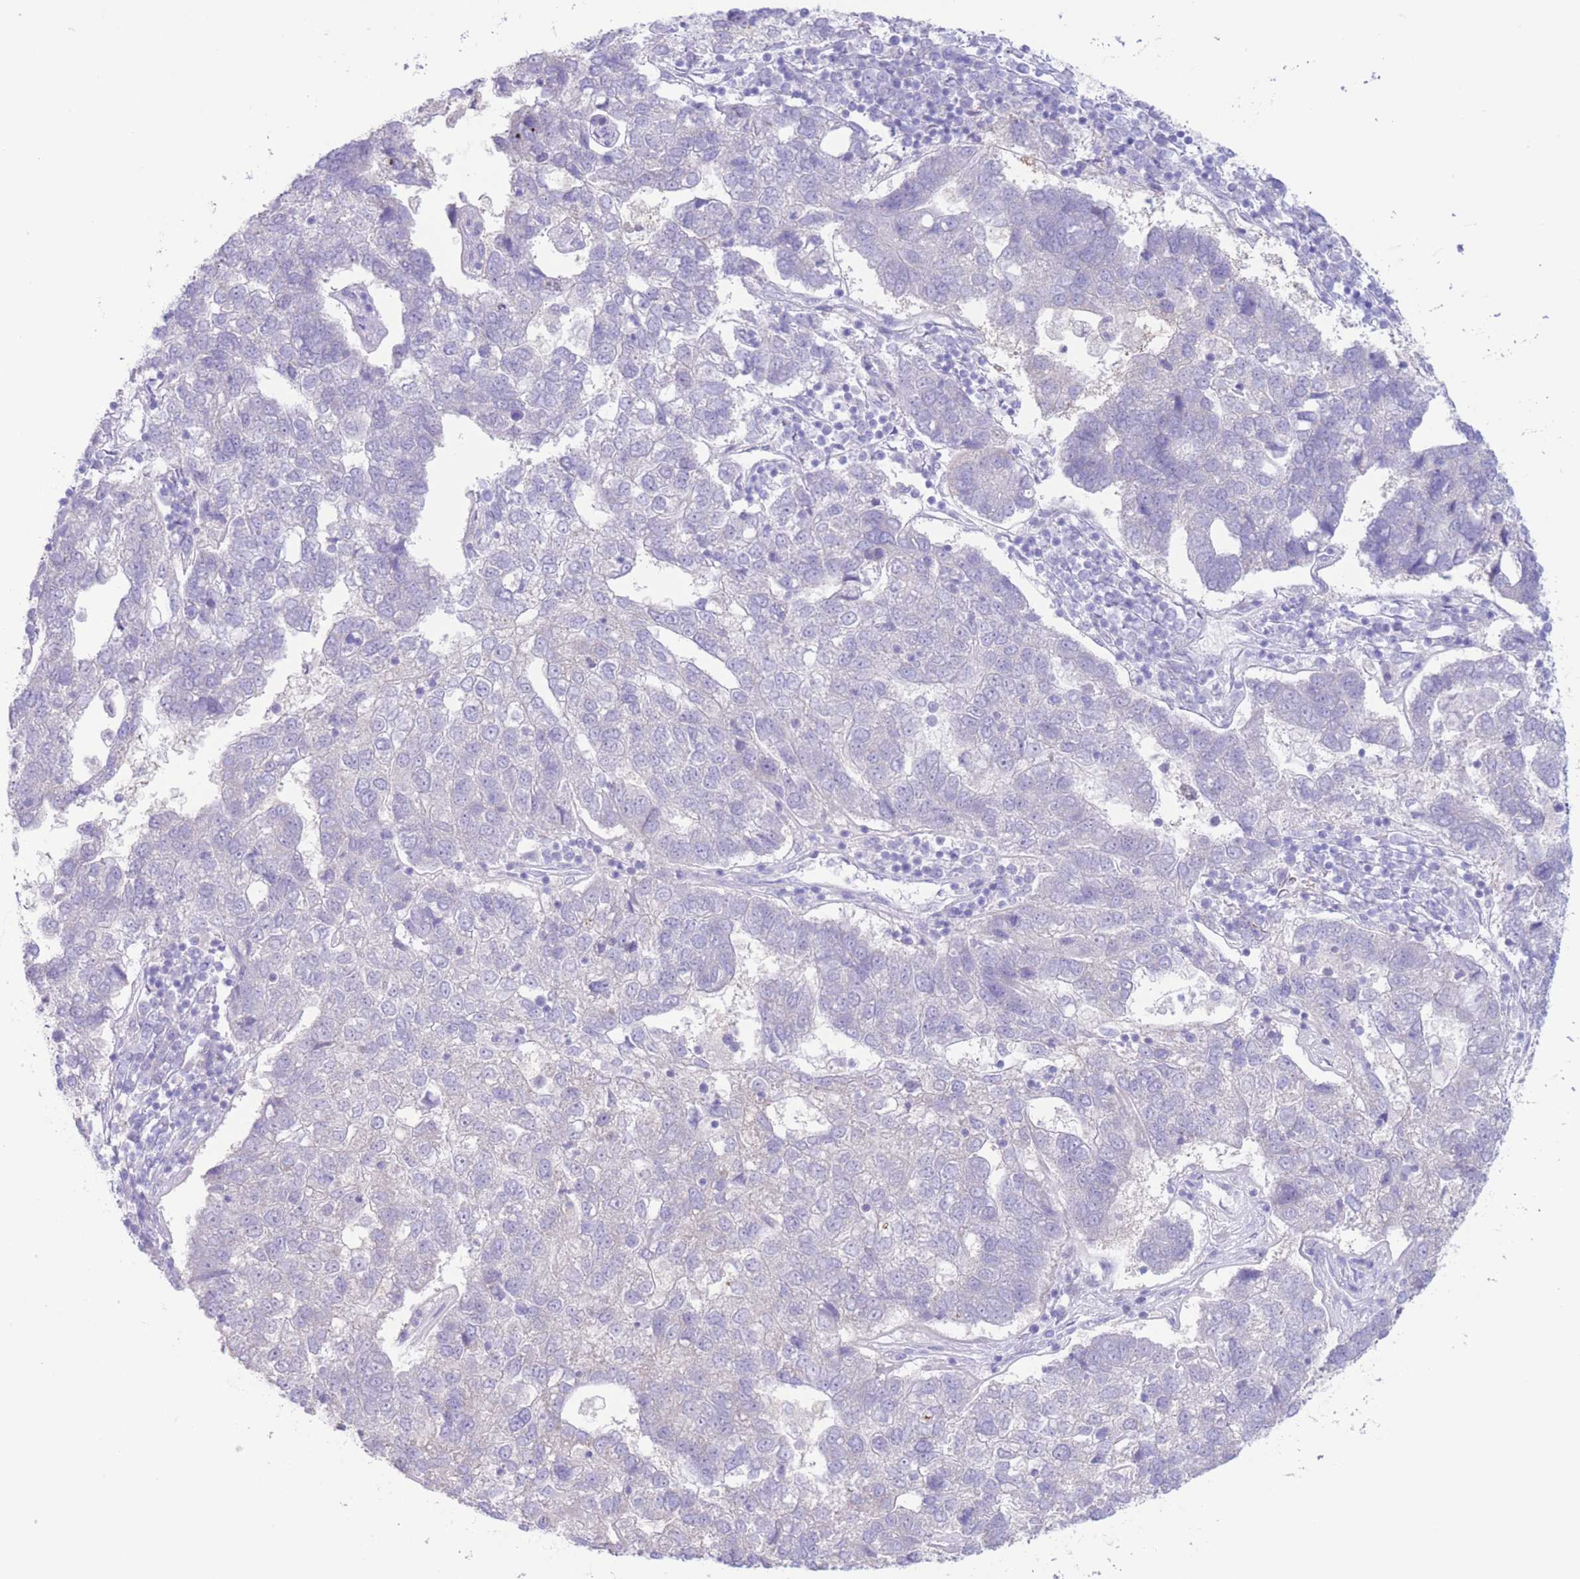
{"staining": {"intensity": "negative", "quantity": "none", "location": "none"}, "tissue": "pancreatic cancer", "cell_type": "Tumor cells", "image_type": "cancer", "snomed": [{"axis": "morphology", "description": "Adenocarcinoma, NOS"}, {"axis": "topography", "description": "Pancreas"}], "caption": "Protein analysis of adenocarcinoma (pancreatic) exhibits no significant expression in tumor cells.", "gene": "FAH", "patient": {"sex": "female", "age": 61}}